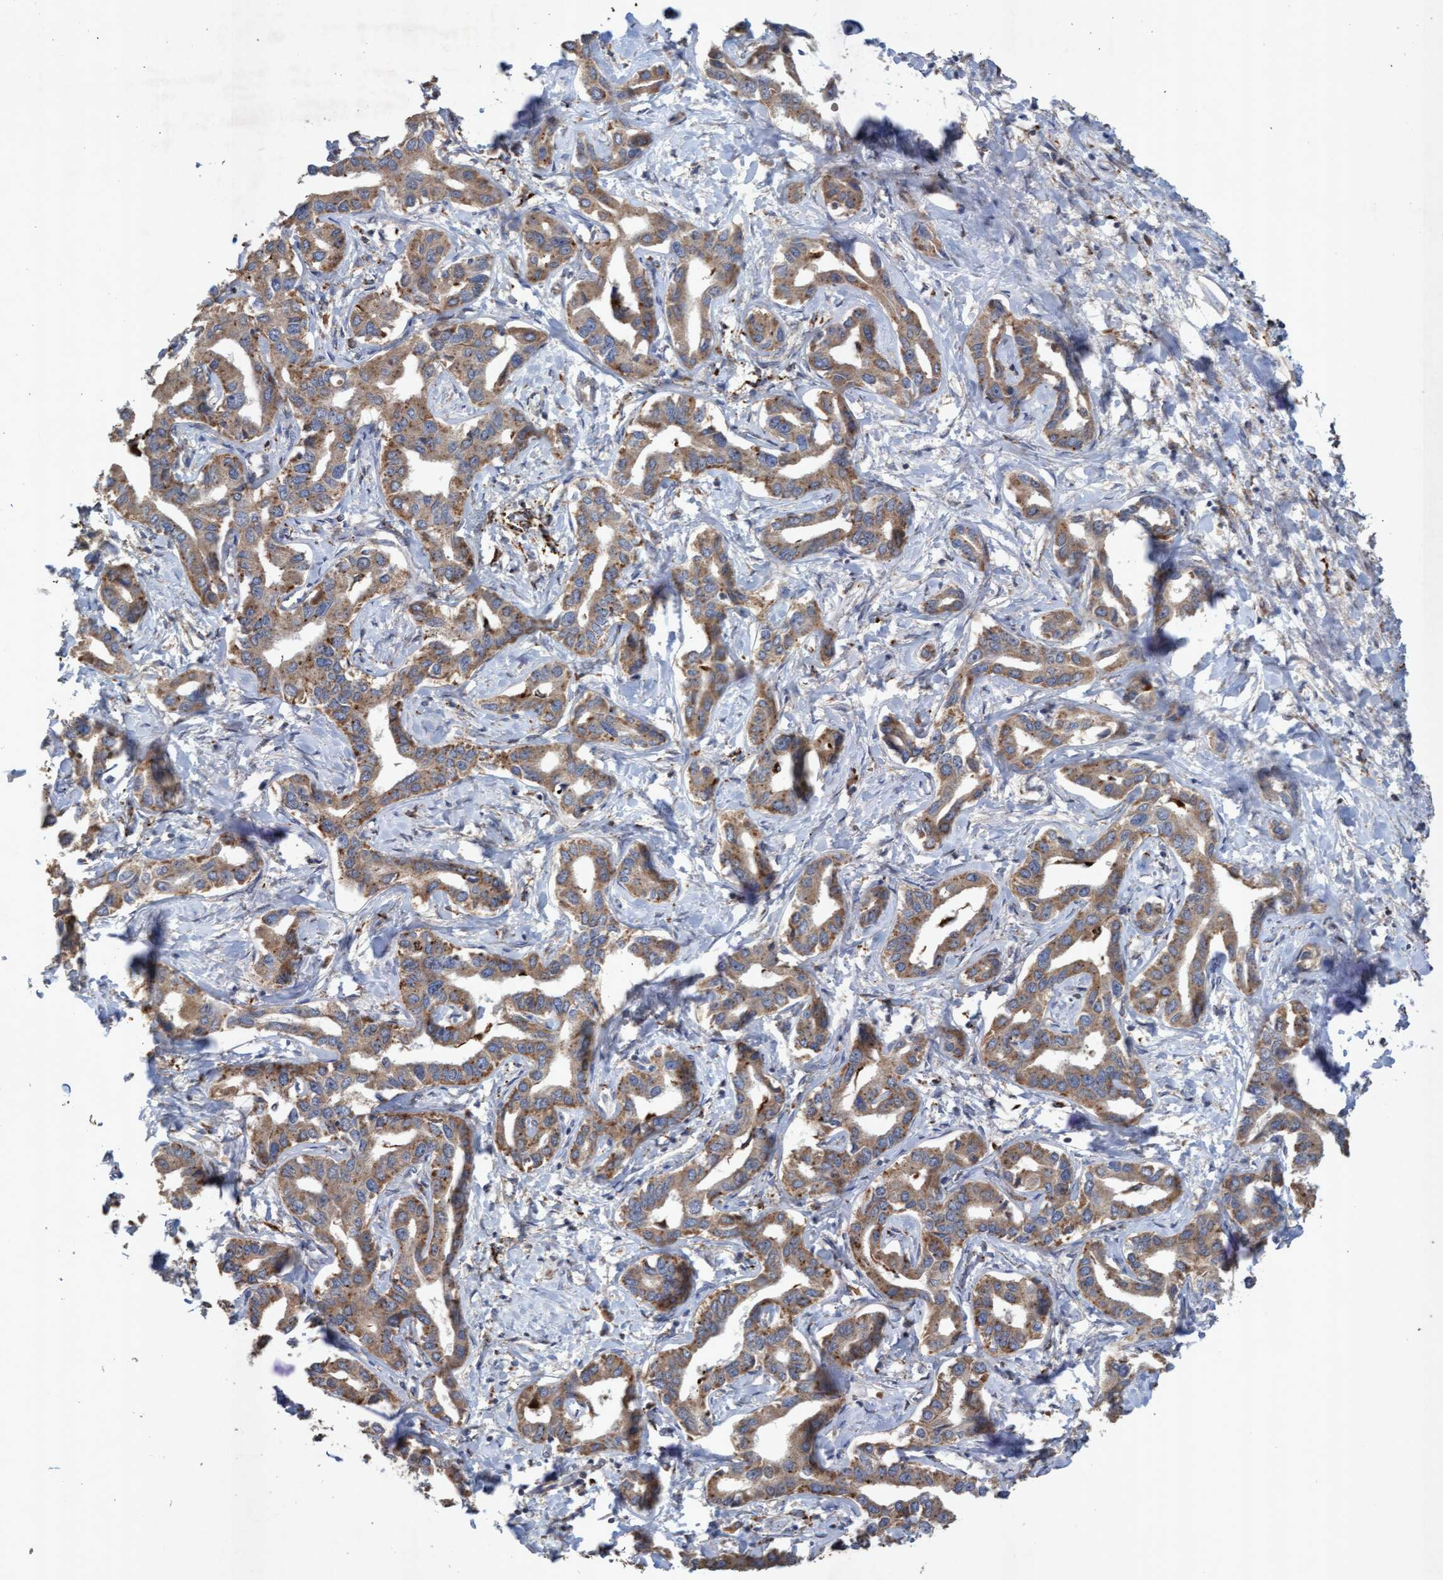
{"staining": {"intensity": "moderate", "quantity": "25%-75%", "location": "cytoplasmic/membranous"}, "tissue": "liver cancer", "cell_type": "Tumor cells", "image_type": "cancer", "snomed": [{"axis": "morphology", "description": "Cholangiocarcinoma"}, {"axis": "topography", "description": "Liver"}], "caption": "Human liver cancer (cholangiocarcinoma) stained with a protein marker reveals moderate staining in tumor cells.", "gene": "ATPAF2", "patient": {"sex": "male", "age": 59}}